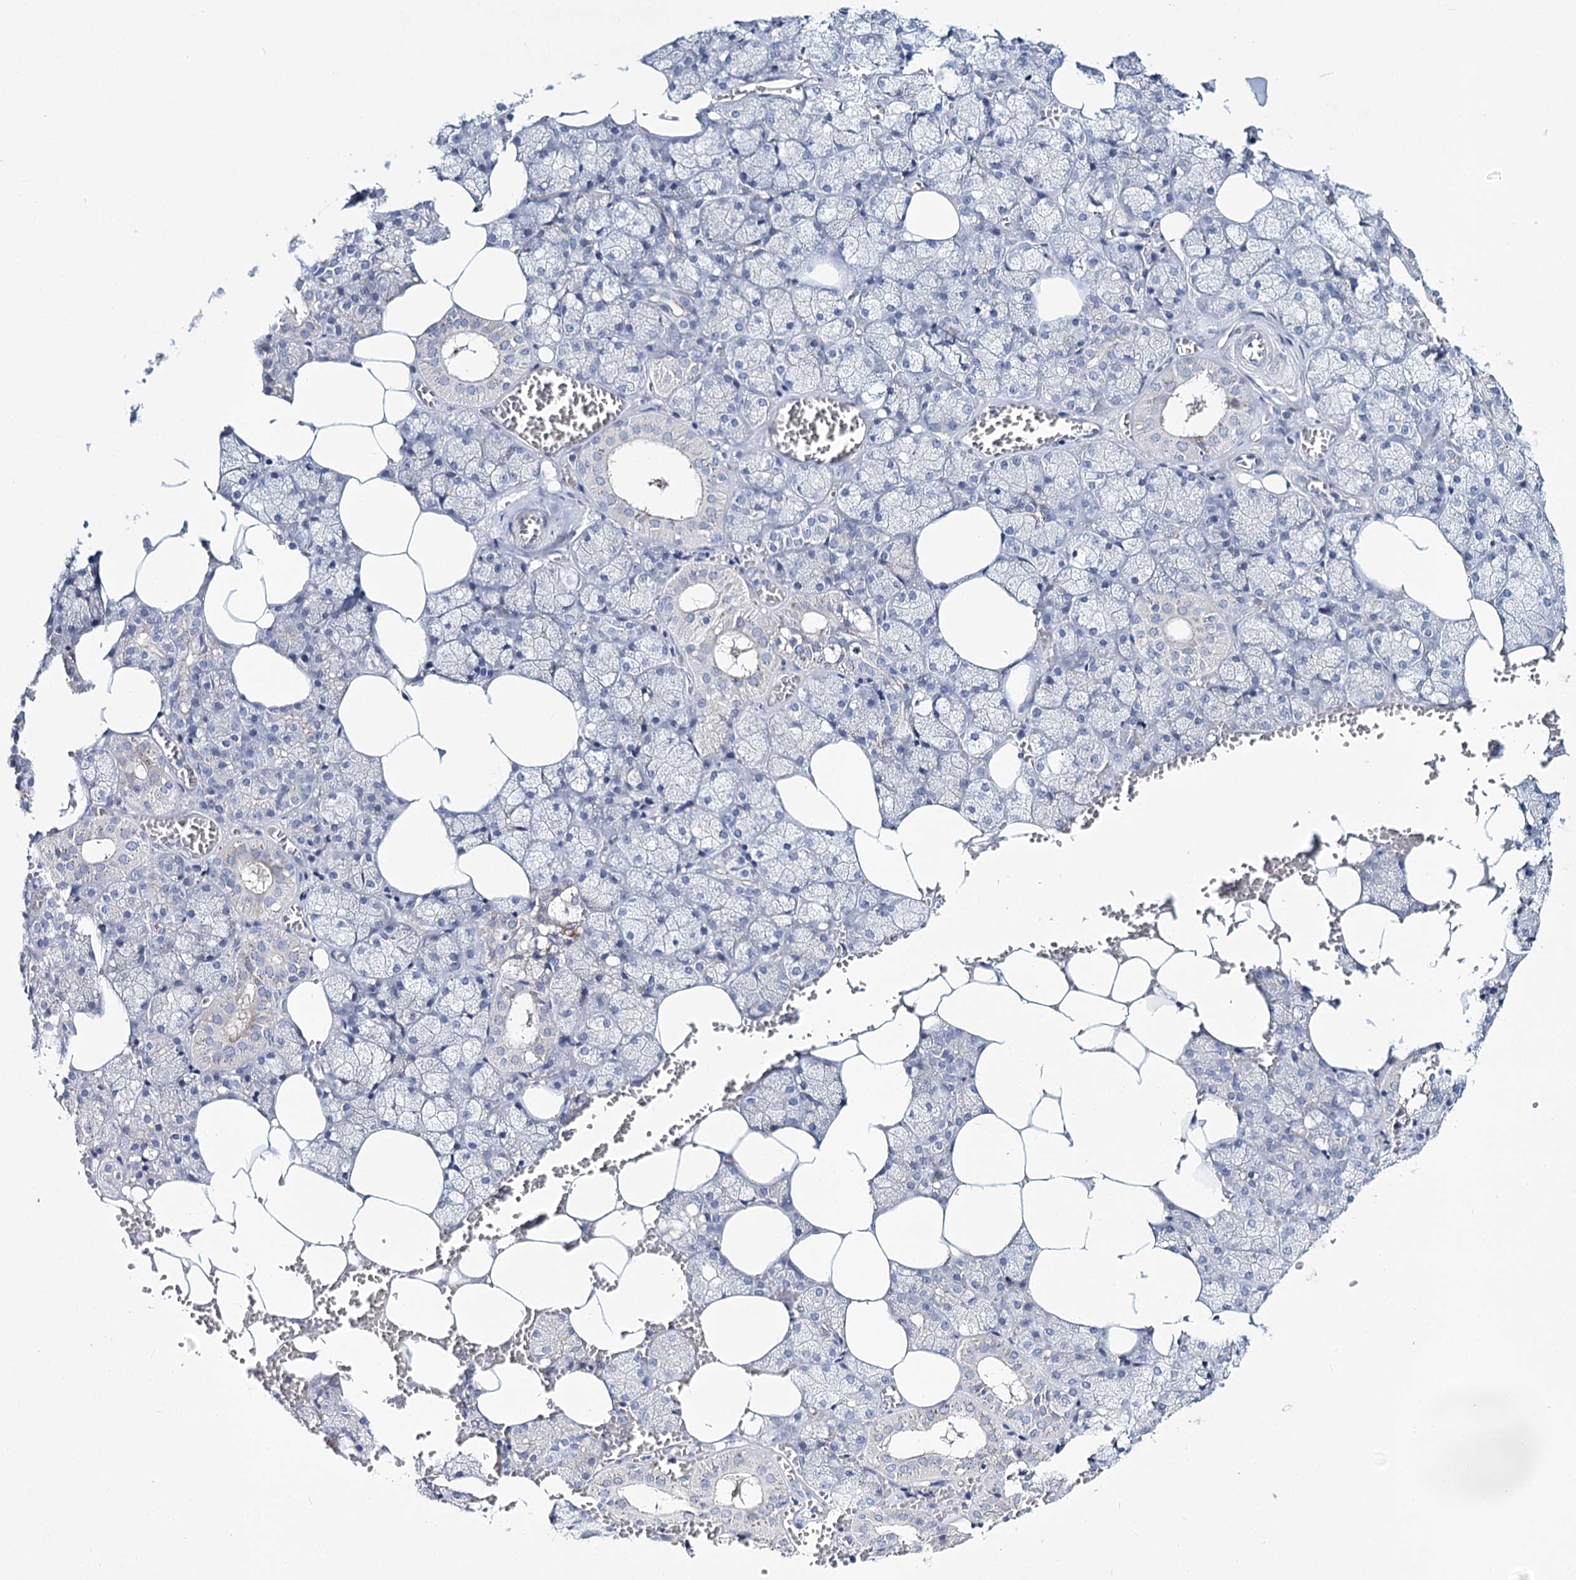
{"staining": {"intensity": "negative", "quantity": "none", "location": "none"}, "tissue": "salivary gland", "cell_type": "Glandular cells", "image_type": "normal", "snomed": [{"axis": "morphology", "description": "Normal tissue, NOS"}, {"axis": "topography", "description": "Salivary gland"}], "caption": "Immunohistochemistry micrograph of unremarkable salivary gland: salivary gland stained with DAB shows no significant protein positivity in glandular cells.", "gene": "TEX12", "patient": {"sex": "male", "age": 62}}